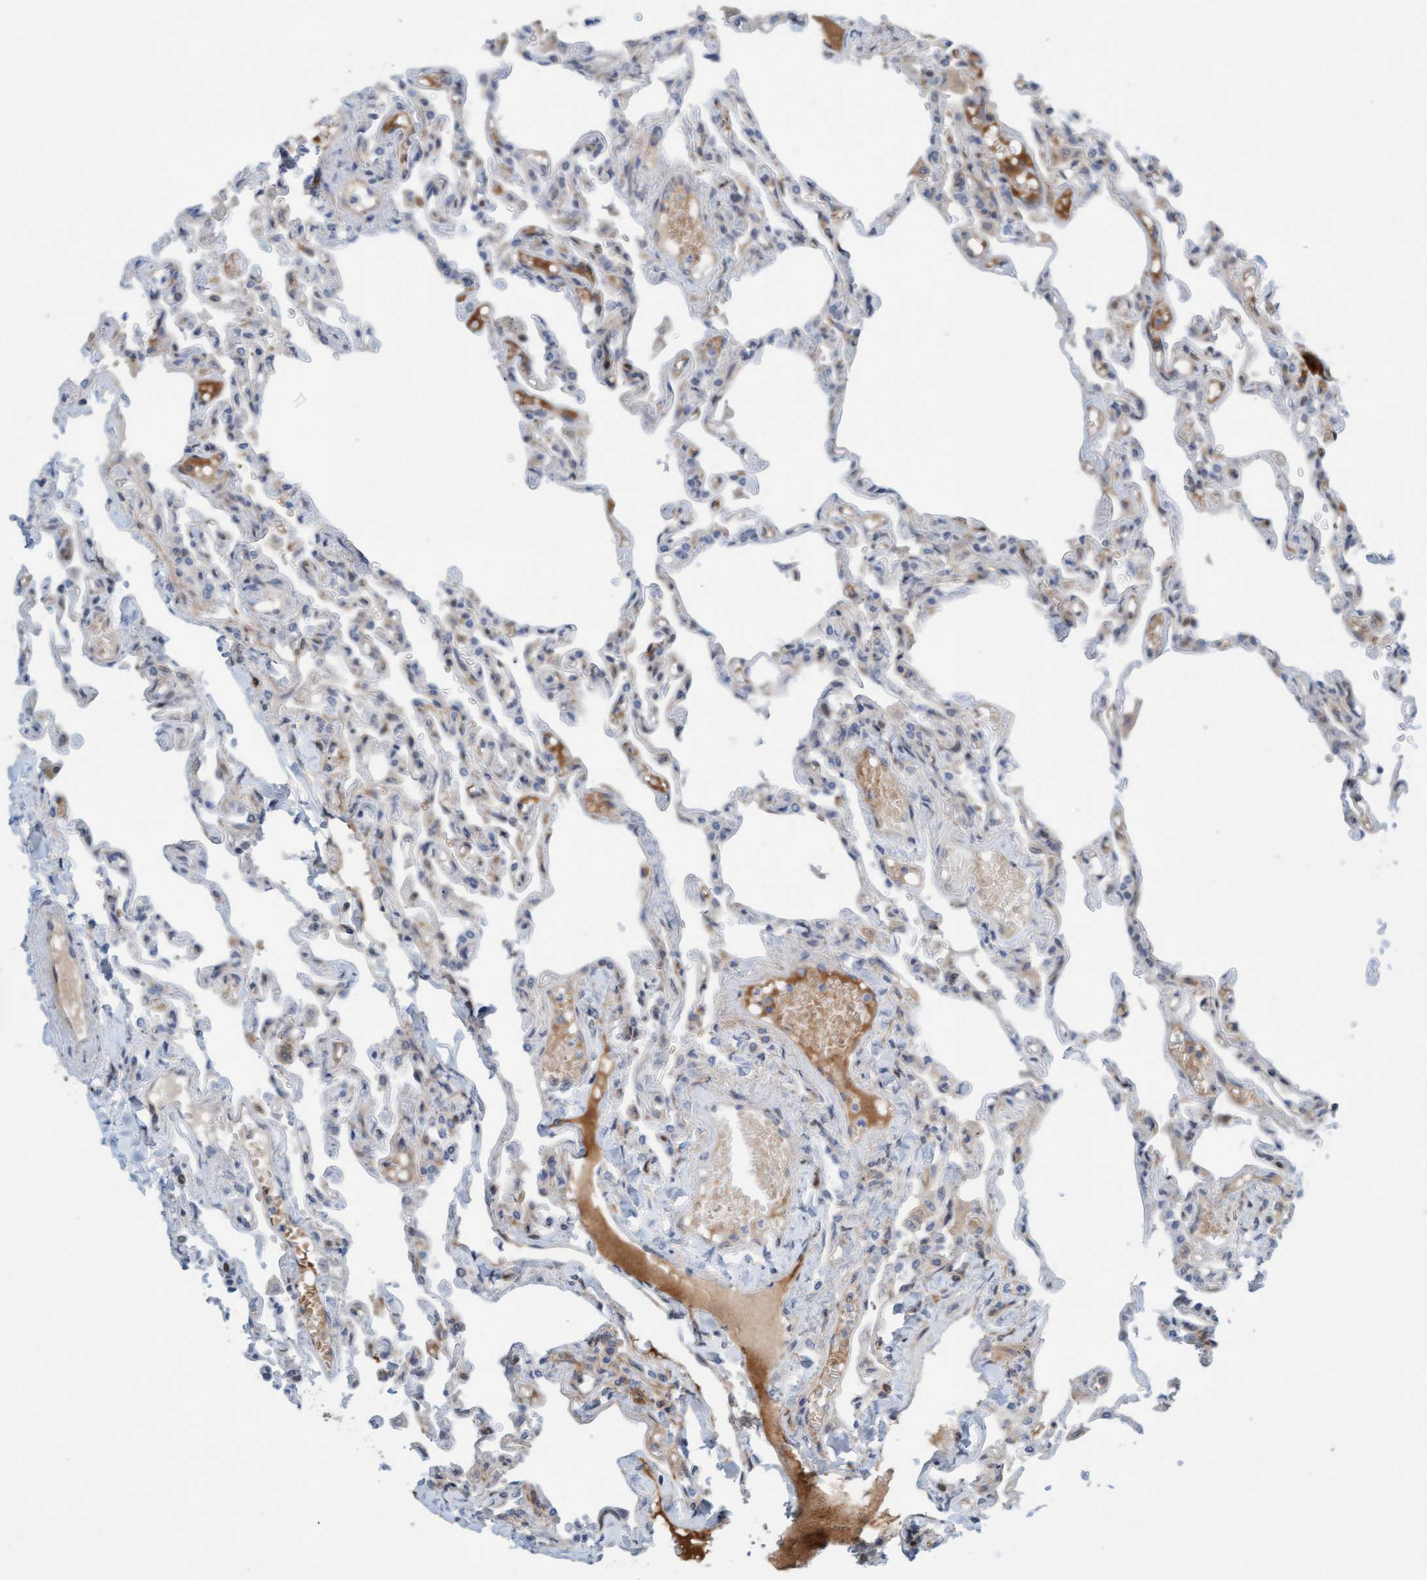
{"staining": {"intensity": "weak", "quantity": "<25%", "location": "cytoplasmic/membranous"}, "tissue": "lung", "cell_type": "Alveolar cells", "image_type": "normal", "snomed": [{"axis": "morphology", "description": "Normal tissue, NOS"}, {"axis": "topography", "description": "Lung"}], "caption": "Lung stained for a protein using IHC shows no positivity alveolar cells.", "gene": "EIF4EBP1", "patient": {"sex": "male", "age": 21}}